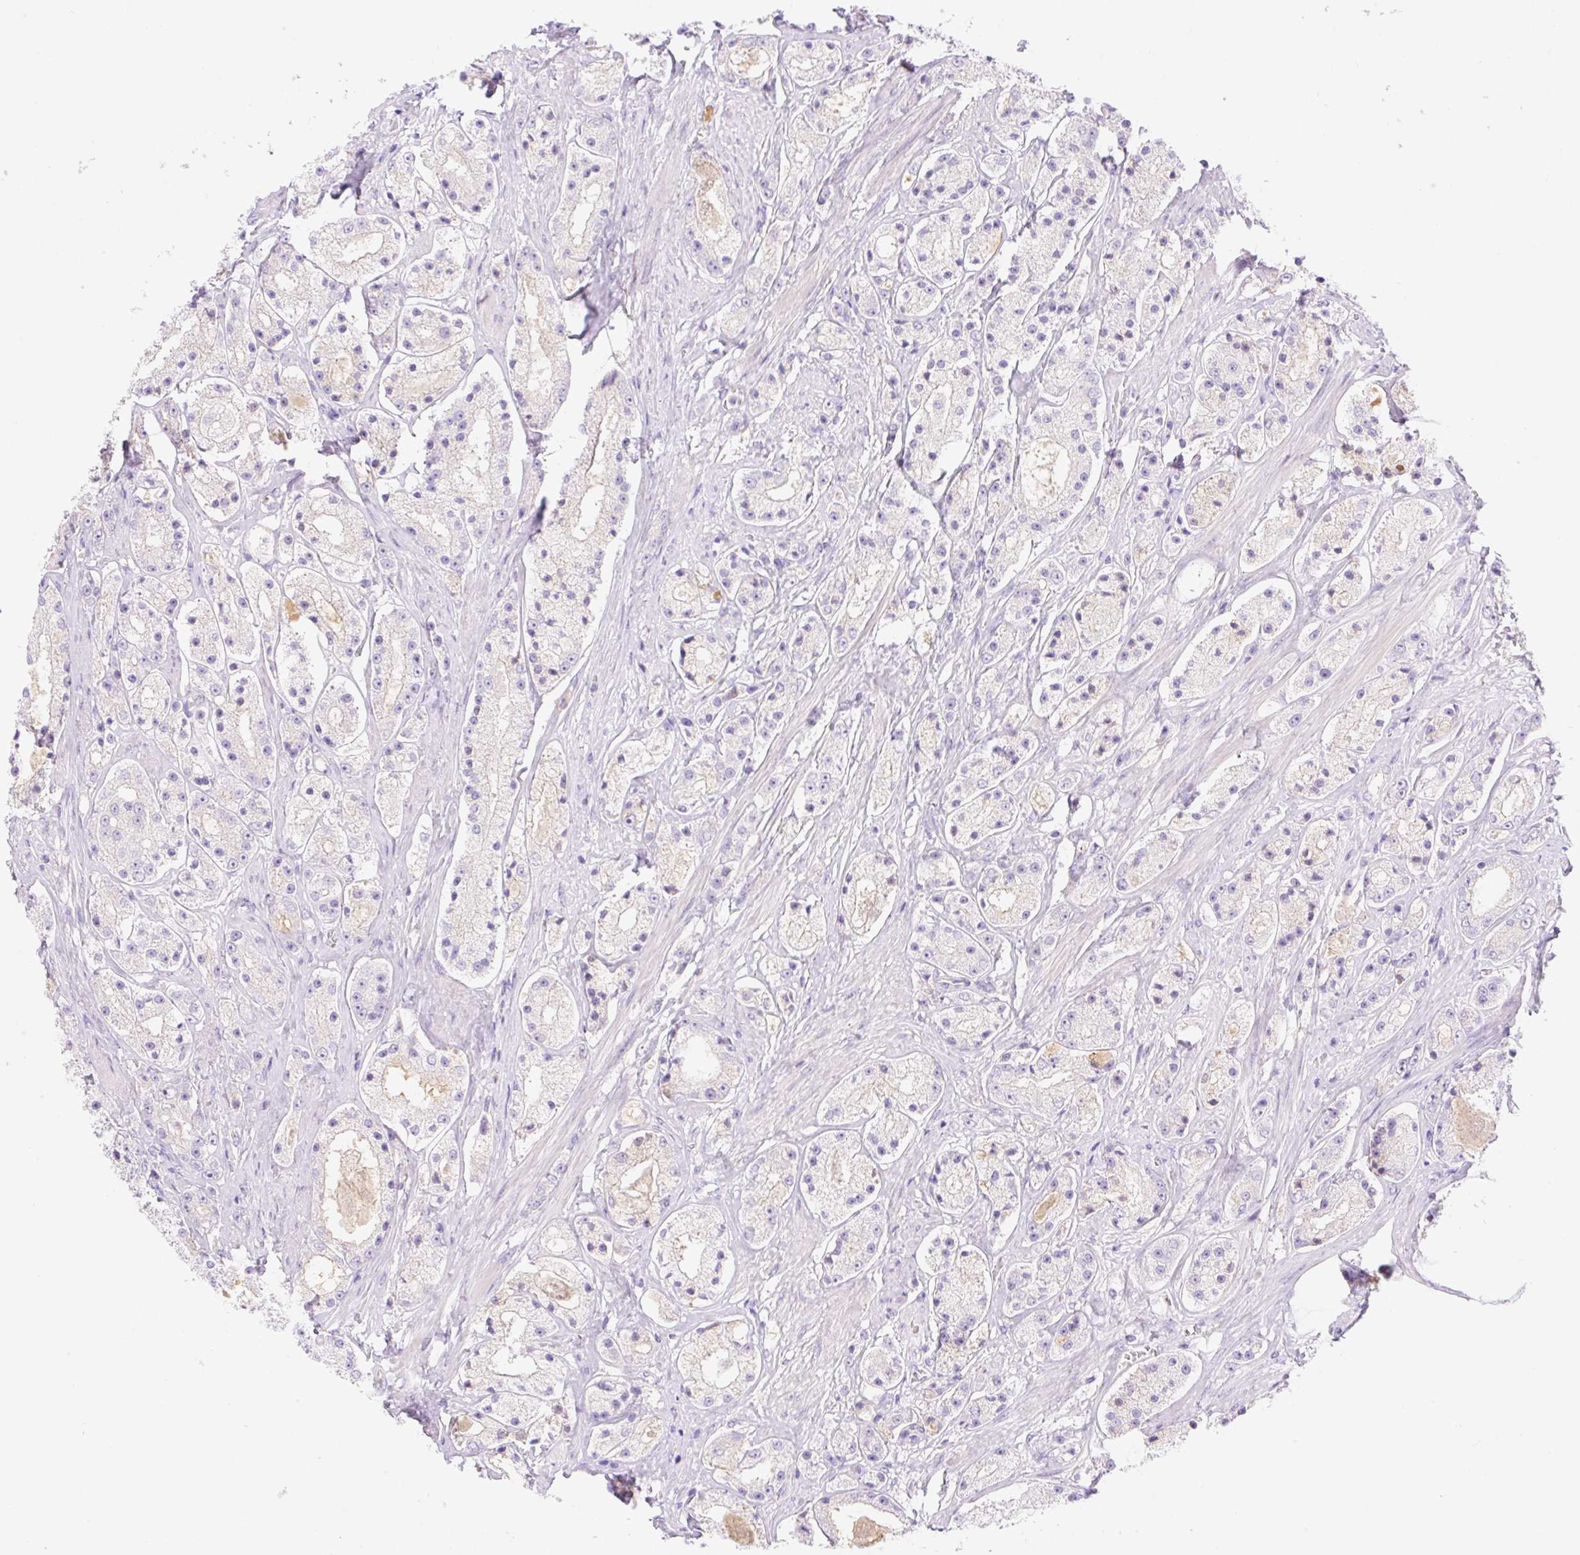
{"staining": {"intensity": "negative", "quantity": "none", "location": "none"}, "tissue": "prostate cancer", "cell_type": "Tumor cells", "image_type": "cancer", "snomed": [{"axis": "morphology", "description": "Adenocarcinoma, High grade"}, {"axis": "topography", "description": "Prostate"}], "caption": "This image is of prostate cancer (high-grade adenocarcinoma) stained with immunohistochemistry to label a protein in brown with the nuclei are counter-stained blue. There is no positivity in tumor cells.", "gene": "DENND5A", "patient": {"sex": "male", "age": 67}}